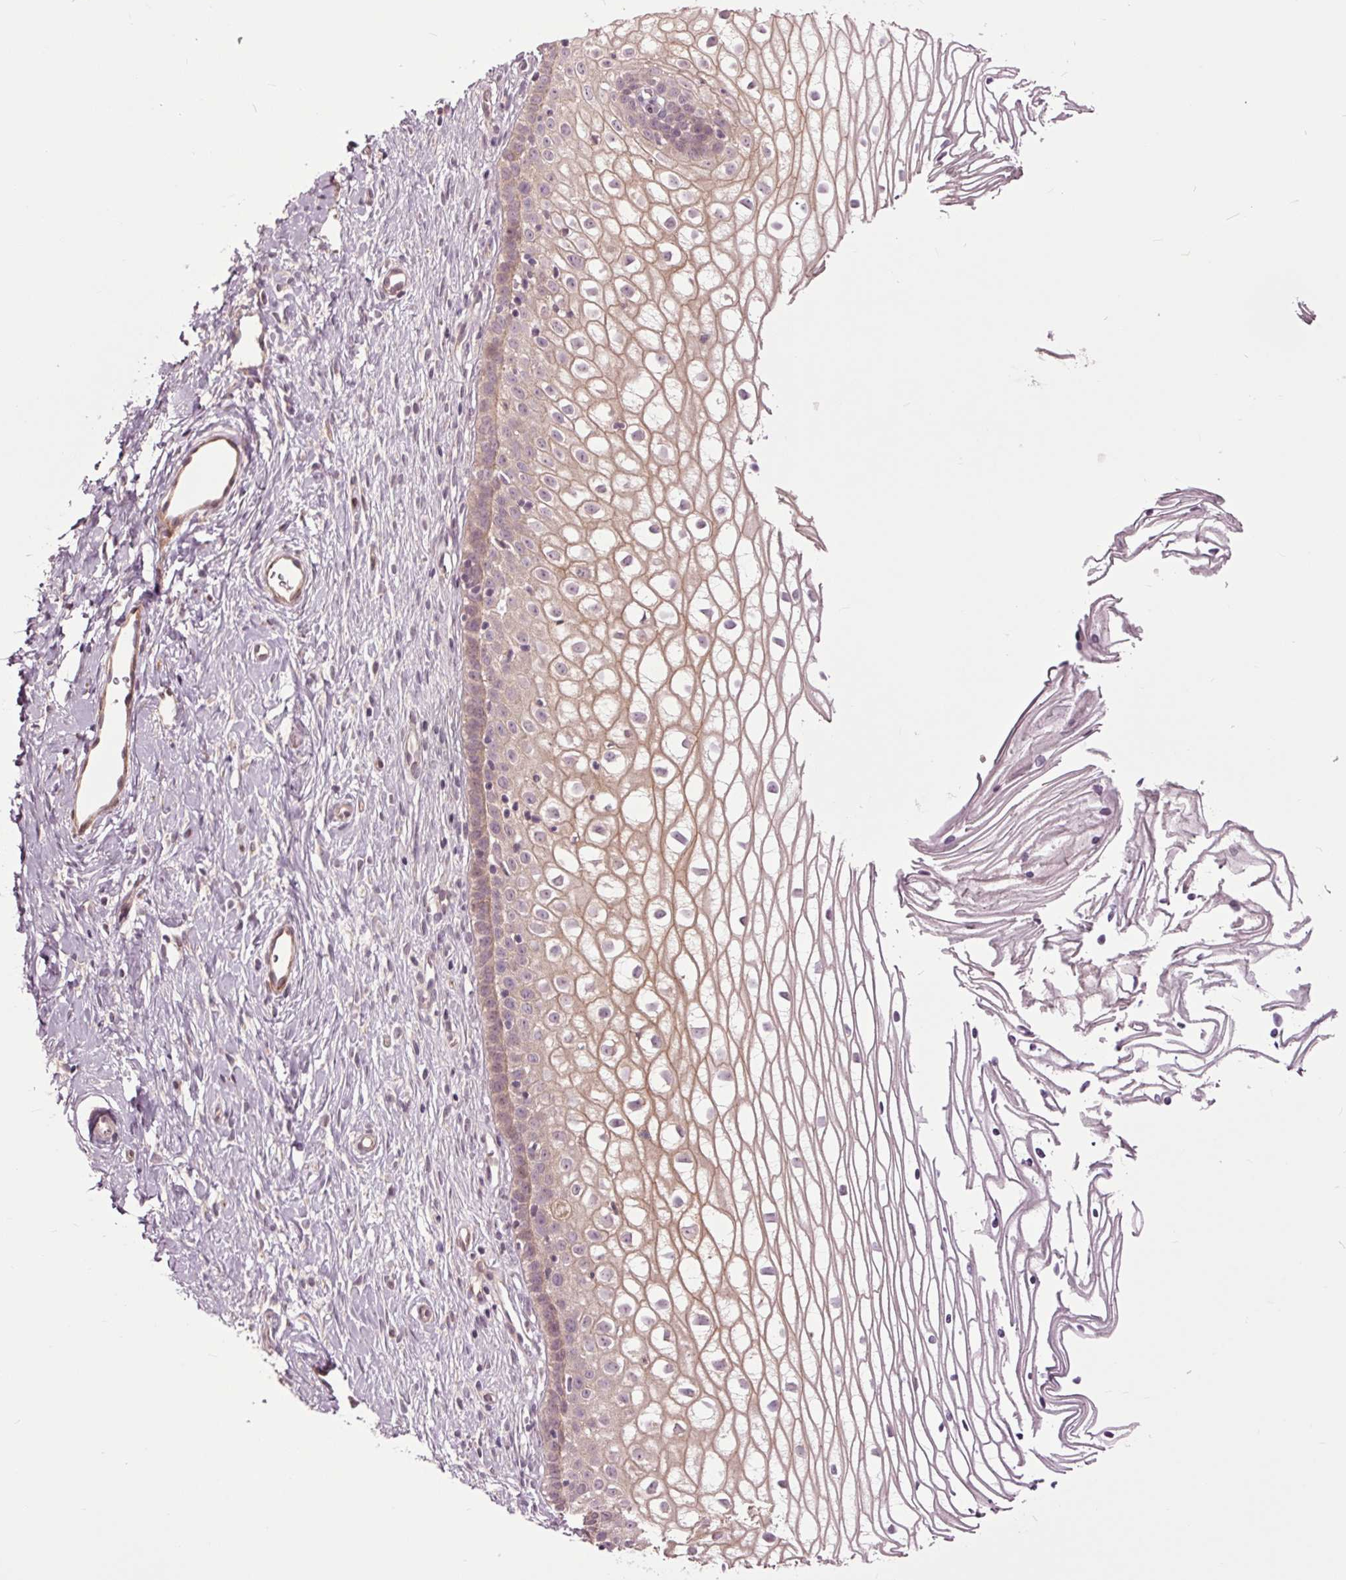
{"staining": {"intensity": "weak", "quantity": "<25%", "location": "cytoplasmic/membranous"}, "tissue": "cervix", "cell_type": "Glandular cells", "image_type": "normal", "snomed": [{"axis": "morphology", "description": "Normal tissue, NOS"}, {"axis": "topography", "description": "Cervix"}], "caption": "IHC histopathology image of normal human cervix stained for a protein (brown), which reveals no positivity in glandular cells.", "gene": "HAUS5", "patient": {"sex": "female", "age": 40}}